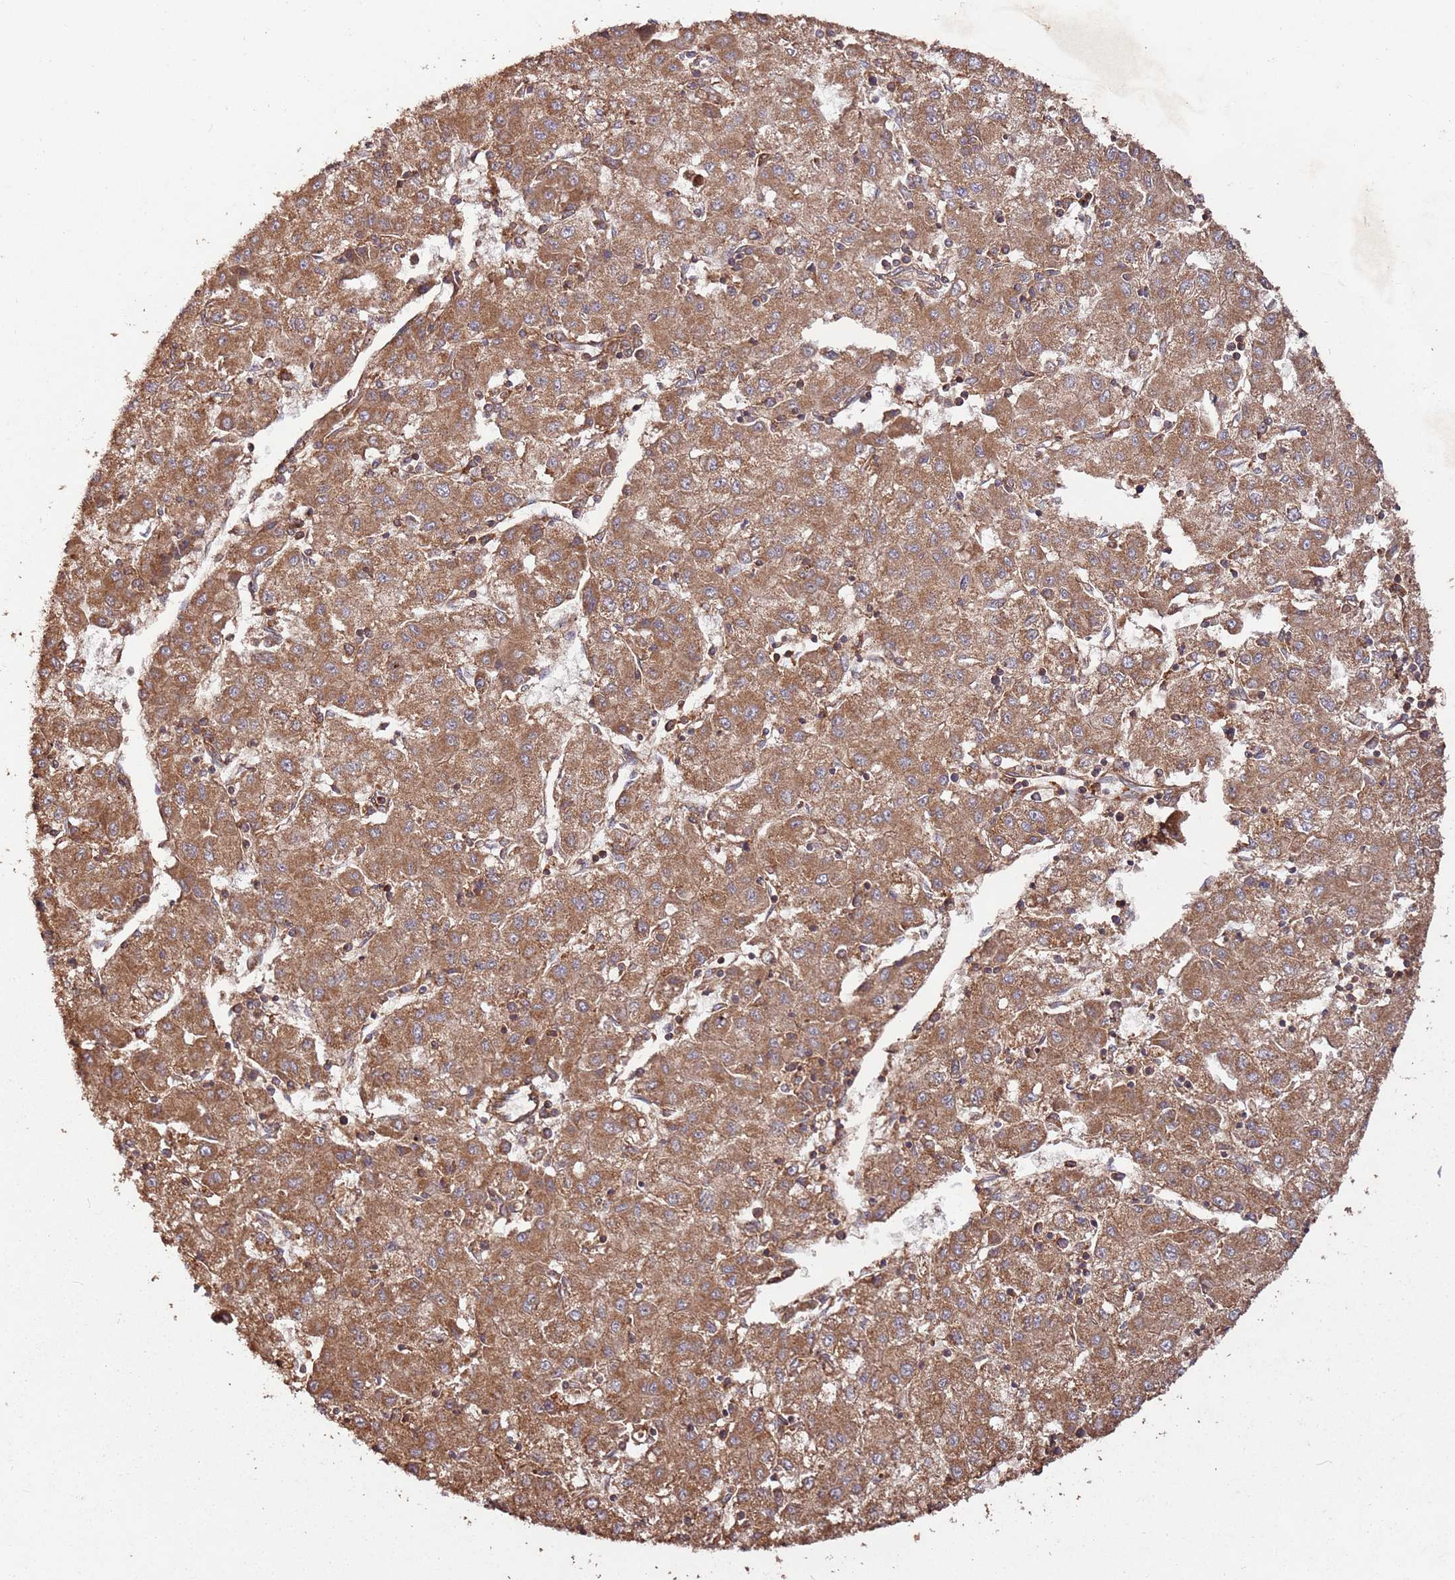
{"staining": {"intensity": "moderate", "quantity": ">75%", "location": "cytoplasmic/membranous"}, "tissue": "liver cancer", "cell_type": "Tumor cells", "image_type": "cancer", "snomed": [{"axis": "morphology", "description": "Carcinoma, Hepatocellular, NOS"}, {"axis": "topography", "description": "Liver"}], "caption": "Immunohistochemistry photomicrograph of neoplastic tissue: hepatocellular carcinoma (liver) stained using immunohistochemistry demonstrates medium levels of moderate protein expression localized specifically in the cytoplasmic/membranous of tumor cells, appearing as a cytoplasmic/membranous brown color.", "gene": "FAM186A", "patient": {"sex": "male", "age": 72}}